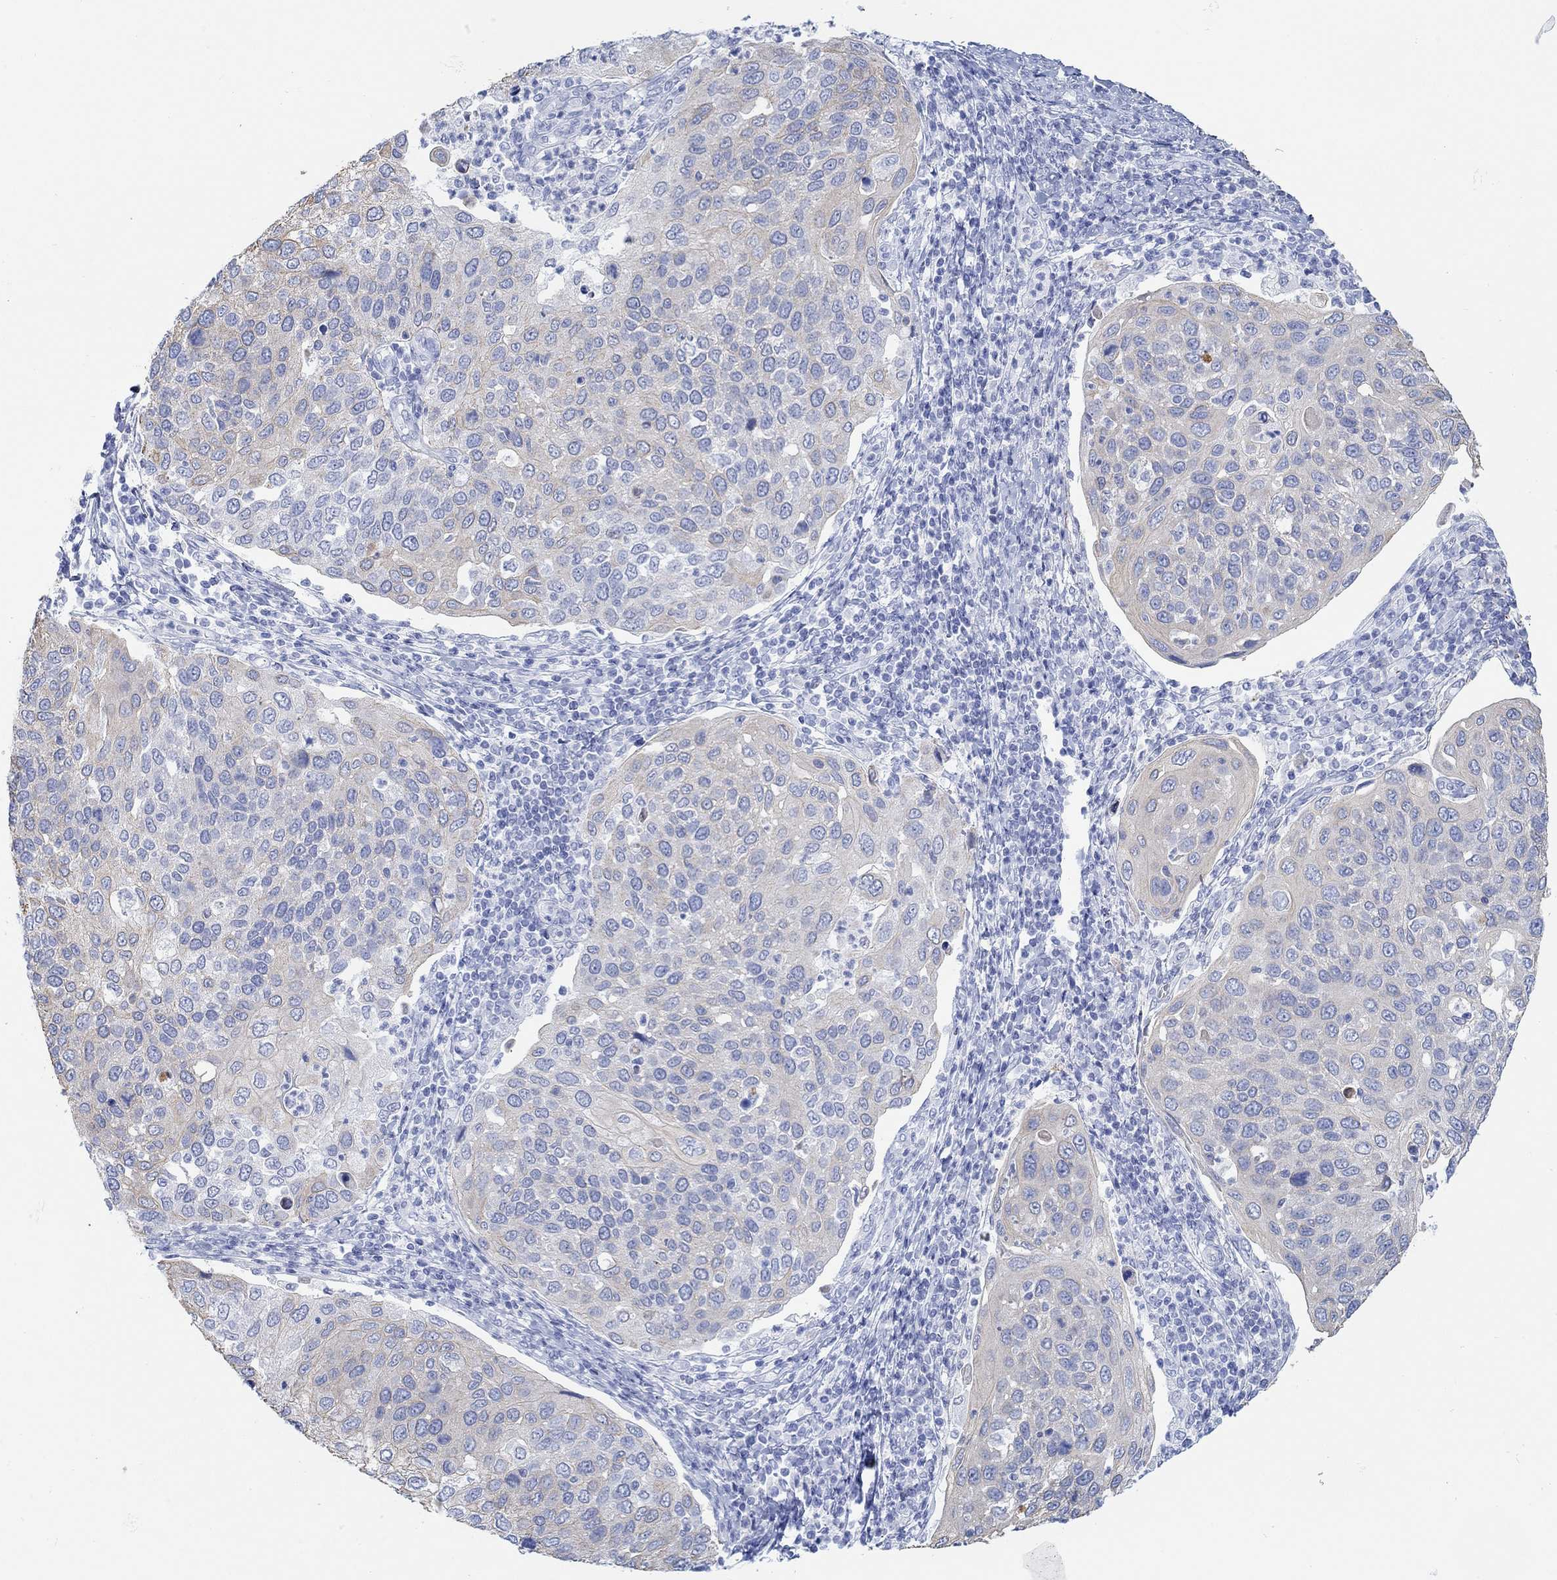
{"staining": {"intensity": "negative", "quantity": "none", "location": "none"}, "tissue": "cervical cancer", "cell_type": "Tumor cells", "image_type": "cancer", "snomed": [{"axis": "morphology", "description": "Squamous cell carcinoma, NOS"}, {"axis": "topography", "description": "Cervix"}], "caption": "Cervical cancer (squamous cell carcinoma) was stained to show a protein in brown. There is no significant expression in tumor cells.", "gene": "AK8", "patient": {"sex": "female", "age": 54}}